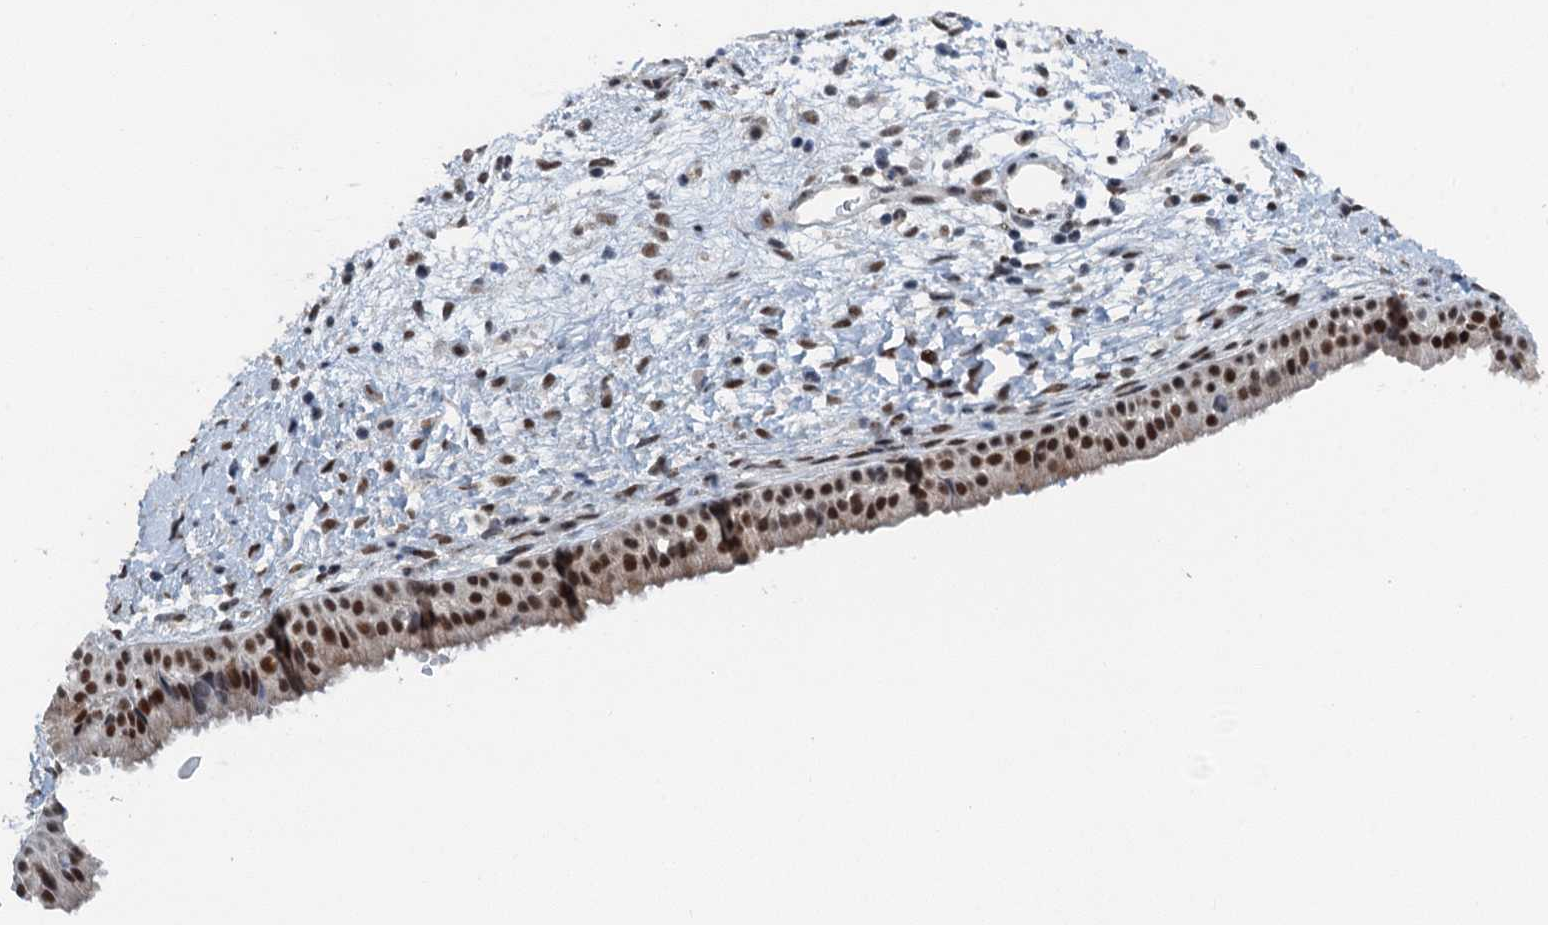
{"staining": {"intensity": "strong", "quantity": ">75%", "location": "nuclear"}, "tissue": "nasopharynx", "cell_type": "Respiratory epithelial cells", "image_type": "normal", "snomed": [{"axis": "morphology", "description": "Normal tissue, NOS"}, {"axis": "topography", "description": "Nasopharynx"}], "caption": "Immunohistochemistry micrograph of normal human nasopharynx stained for a protein (brown), which exhibits high levels of strong nuclear positivity in about >75% of respiratory epithelial cells.", "gene": "MTA3", "patient": {"sex": "male", "age": 22}}